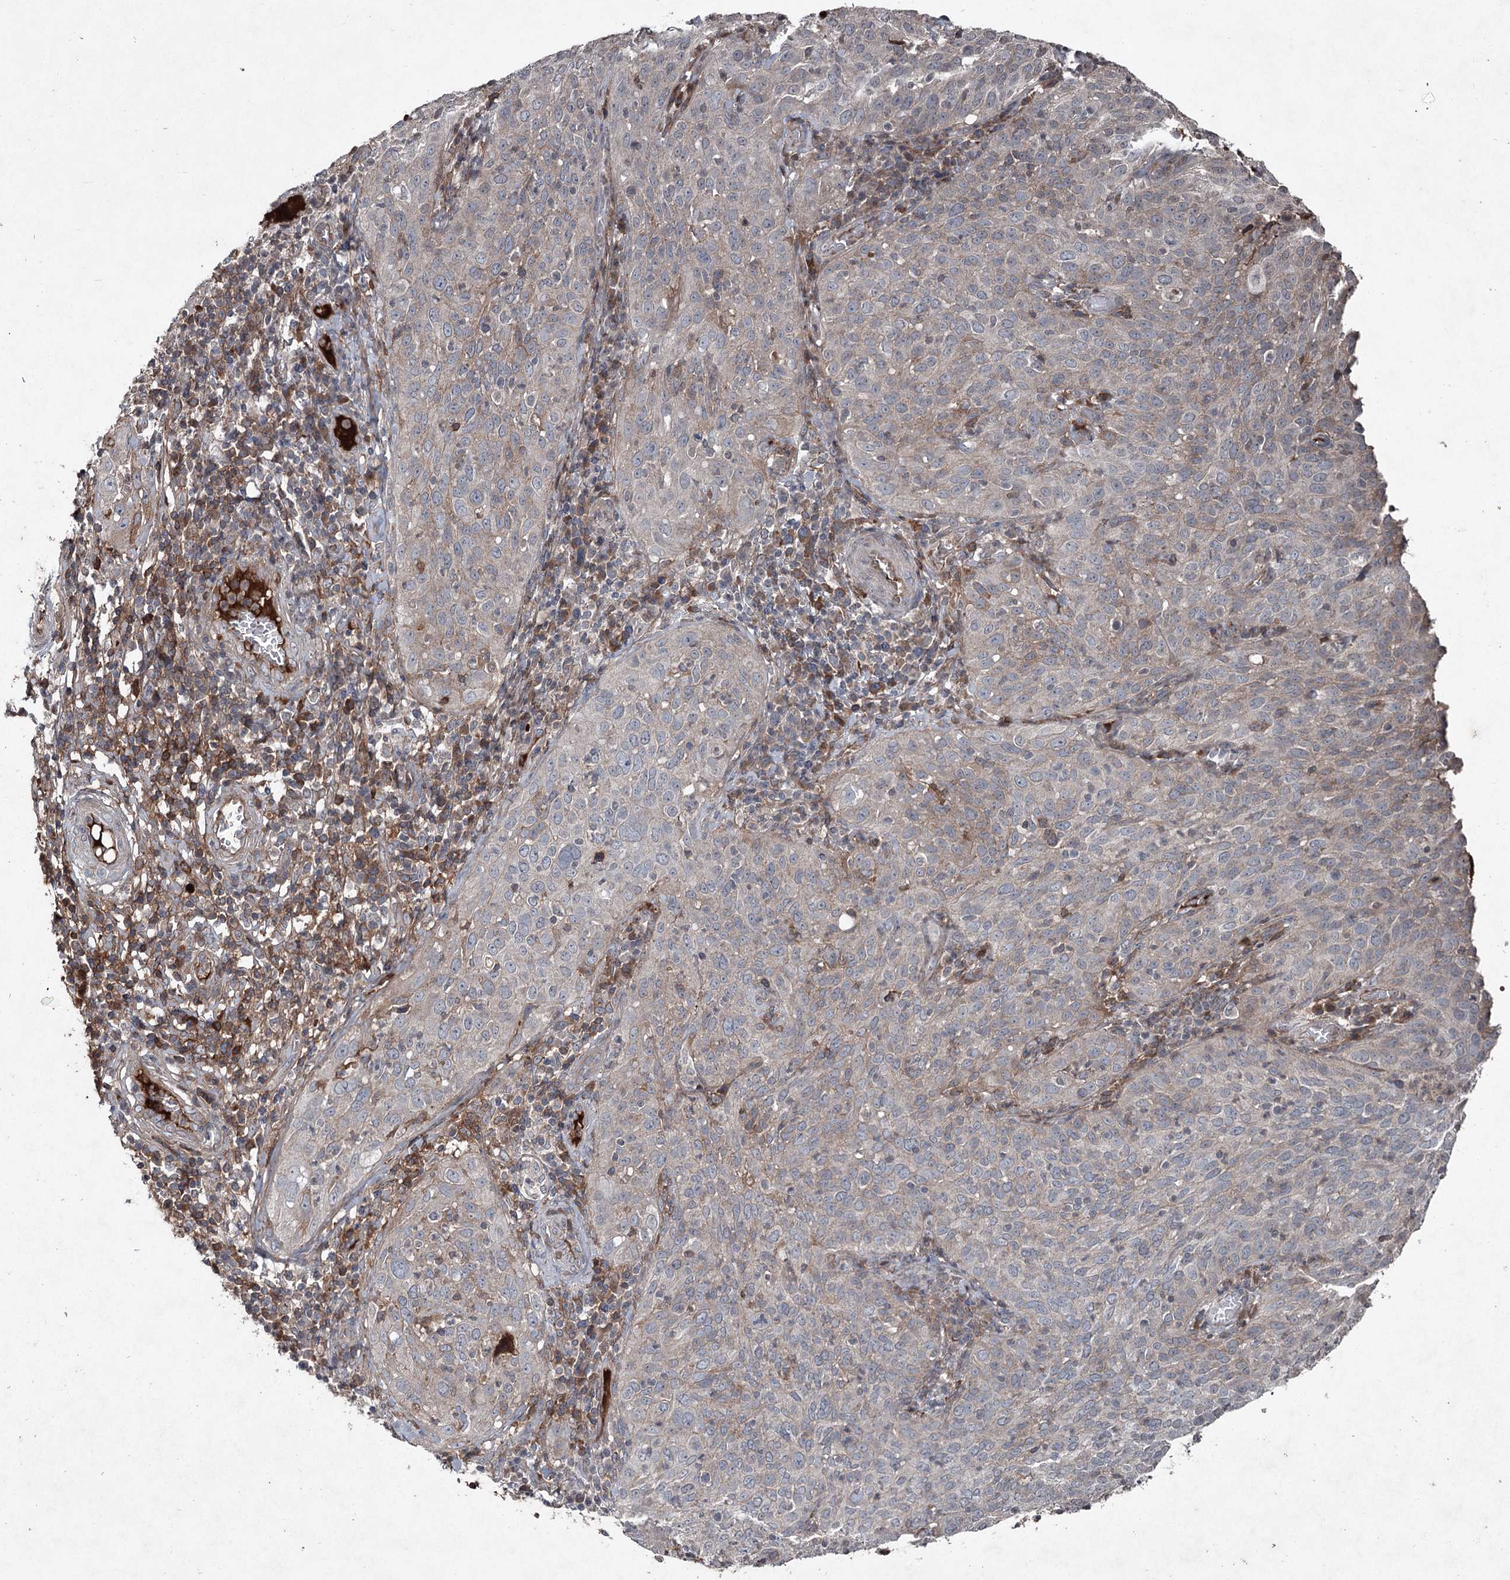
{"staining": {"intensity": "weak", "quantity": "<25%", "location": "cytoplasmic/membranous"}, "tissue": "cervical cancer", "cell_type": "Tumor cells", "image_type": "cancer", "snomed": [{"axis": "morphology", "description": "Squamous cell carcinoma, NOS"}, {"axis": "topography", "description": "Cervix"}], "caption": "DAB (3,3'-diaminobenzidine) immunohistochemical staining of cervical cancer displays no significant staining in tumor cells. (DAB (3,3'-diaminobenzidine) immunohistochemistry, high magnification).", "gene": "PGLYRP2", "patient": {"sex": "female", "age": 31}}